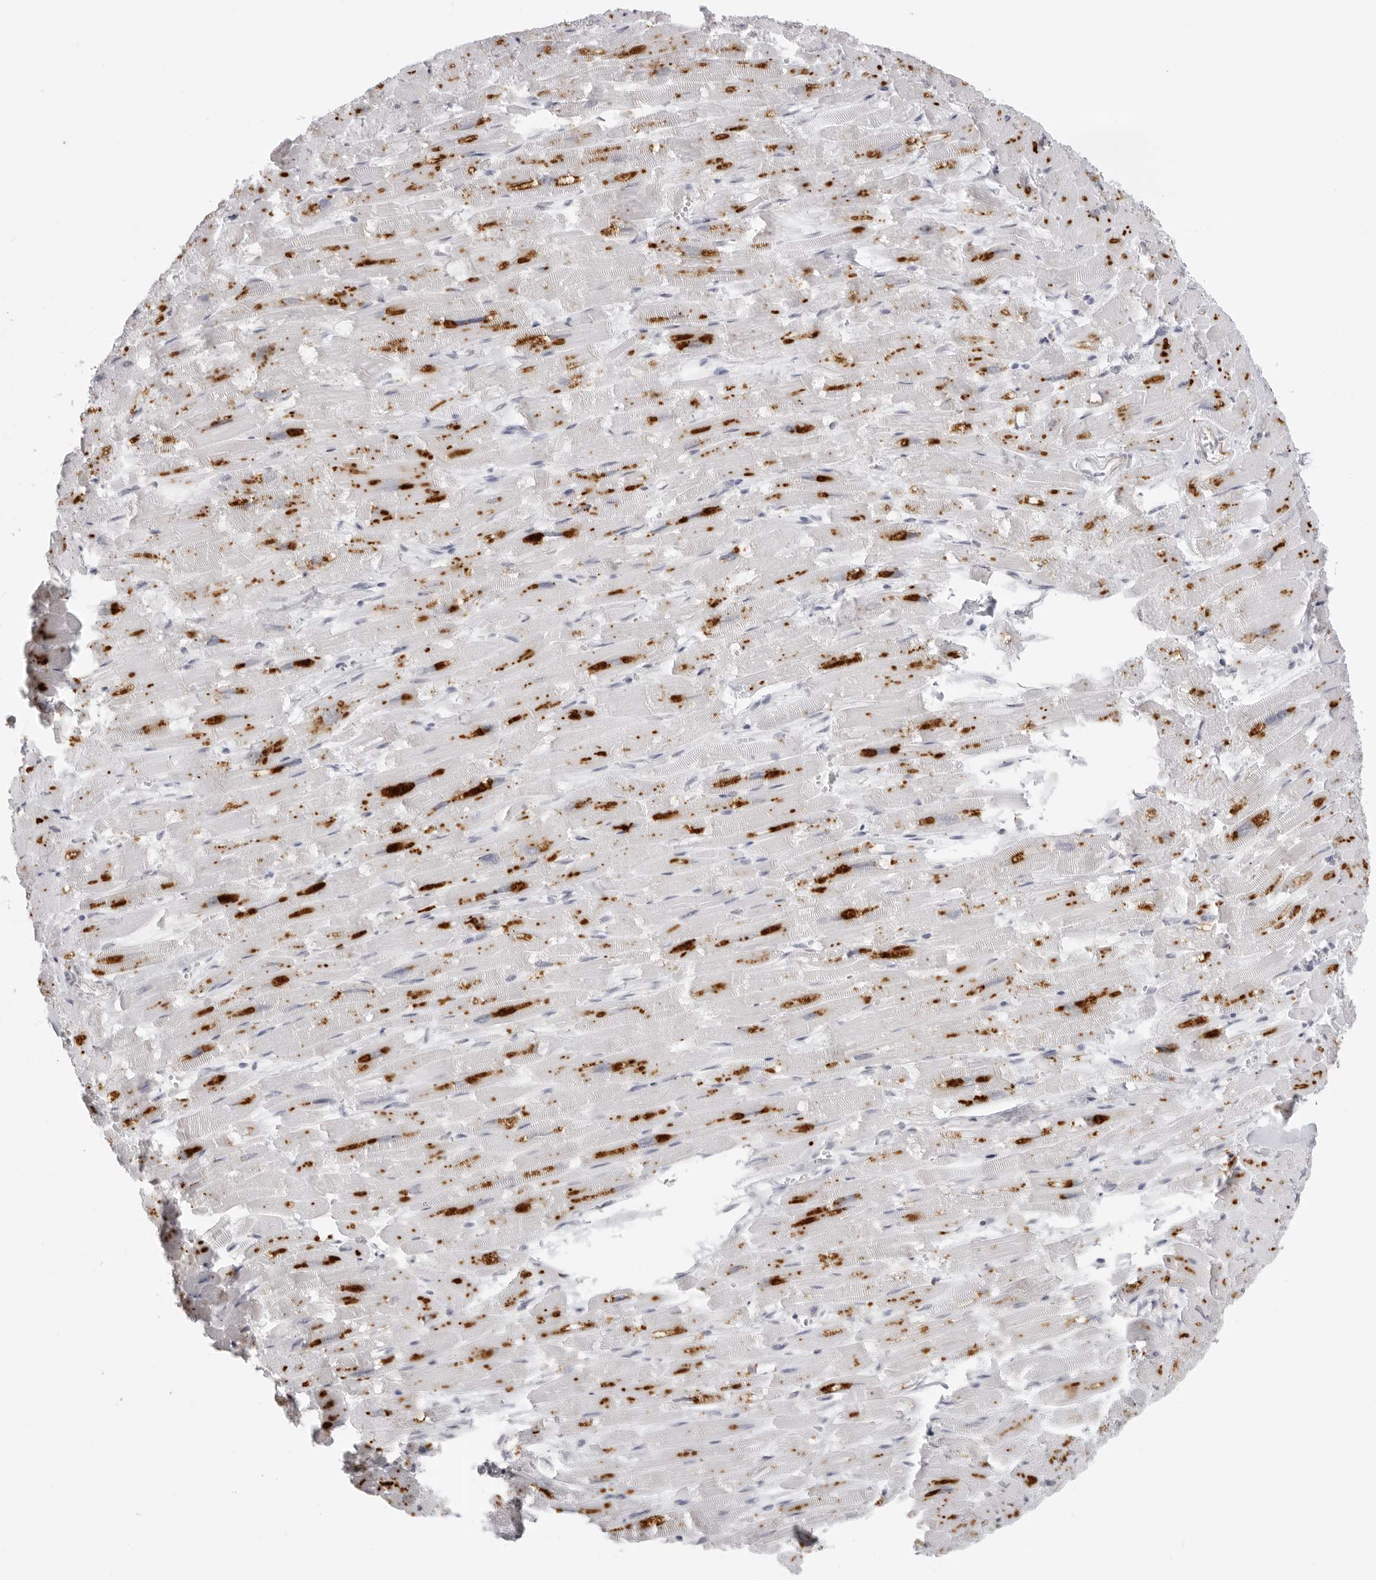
{"staining": {"intensity": "negative", "quantity": "none", "location": "none"}, "tissue": "heart muscle", "cell_type": "Cardiomyocytes", "image_type": "normal", "snomed": [{"axis": "morphology", "description": "Normal tissue, NOS"}, {"axis": "topography", "description": "Heart"}], "caption": "A photomicrograph of heart muscle stained for a protein displays no brown staining in cardiomyocytes. Brightfield microscopy of IHC stained with DAB (brown) and hematoxylin (blue), captured at high magnification.", "gene": "IL25", "patient": {"sex": "male", "age": 54}}